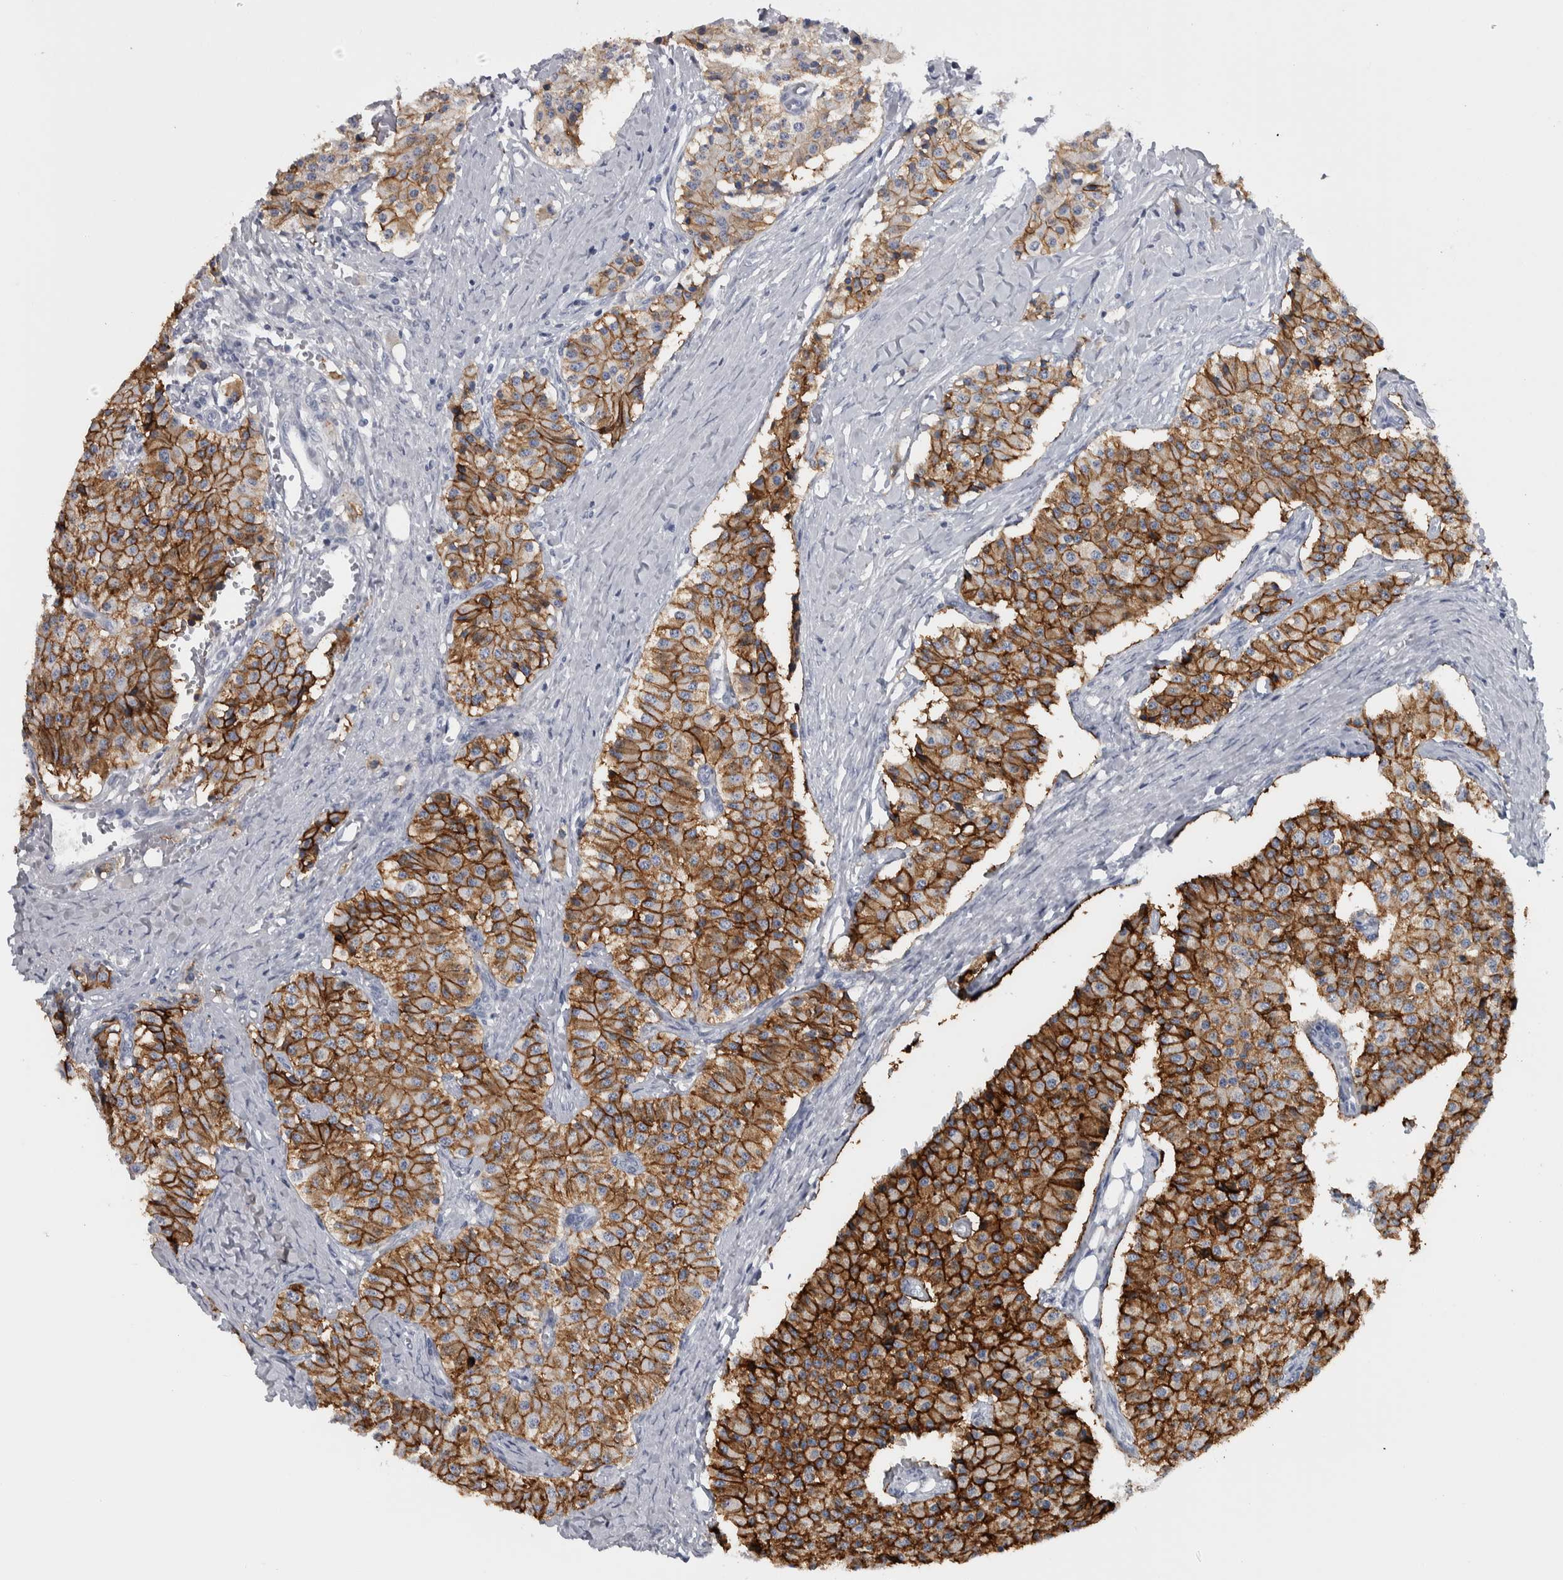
{"staining": {"intensity": "strong", "quantity": ">75%", "location": "cytoplasmic/membranous"}, "tissue": "carcinoid", "cell_type": "Tumor cells", "image_type": "cancer", "snomed": [{"axis": "morphology", "description": "Carcinoid, malignant, NOS"}, {"axis": "topography", "description": "Colon"}], "caption": "A photomicrograph of human carcinoid (malignant) stained for a protein demonstrates strong cytoplasmic/membranous brown staining in tumor cells.", "gene": "CDH17", "patient": {"sex": "female", "age": 52}}